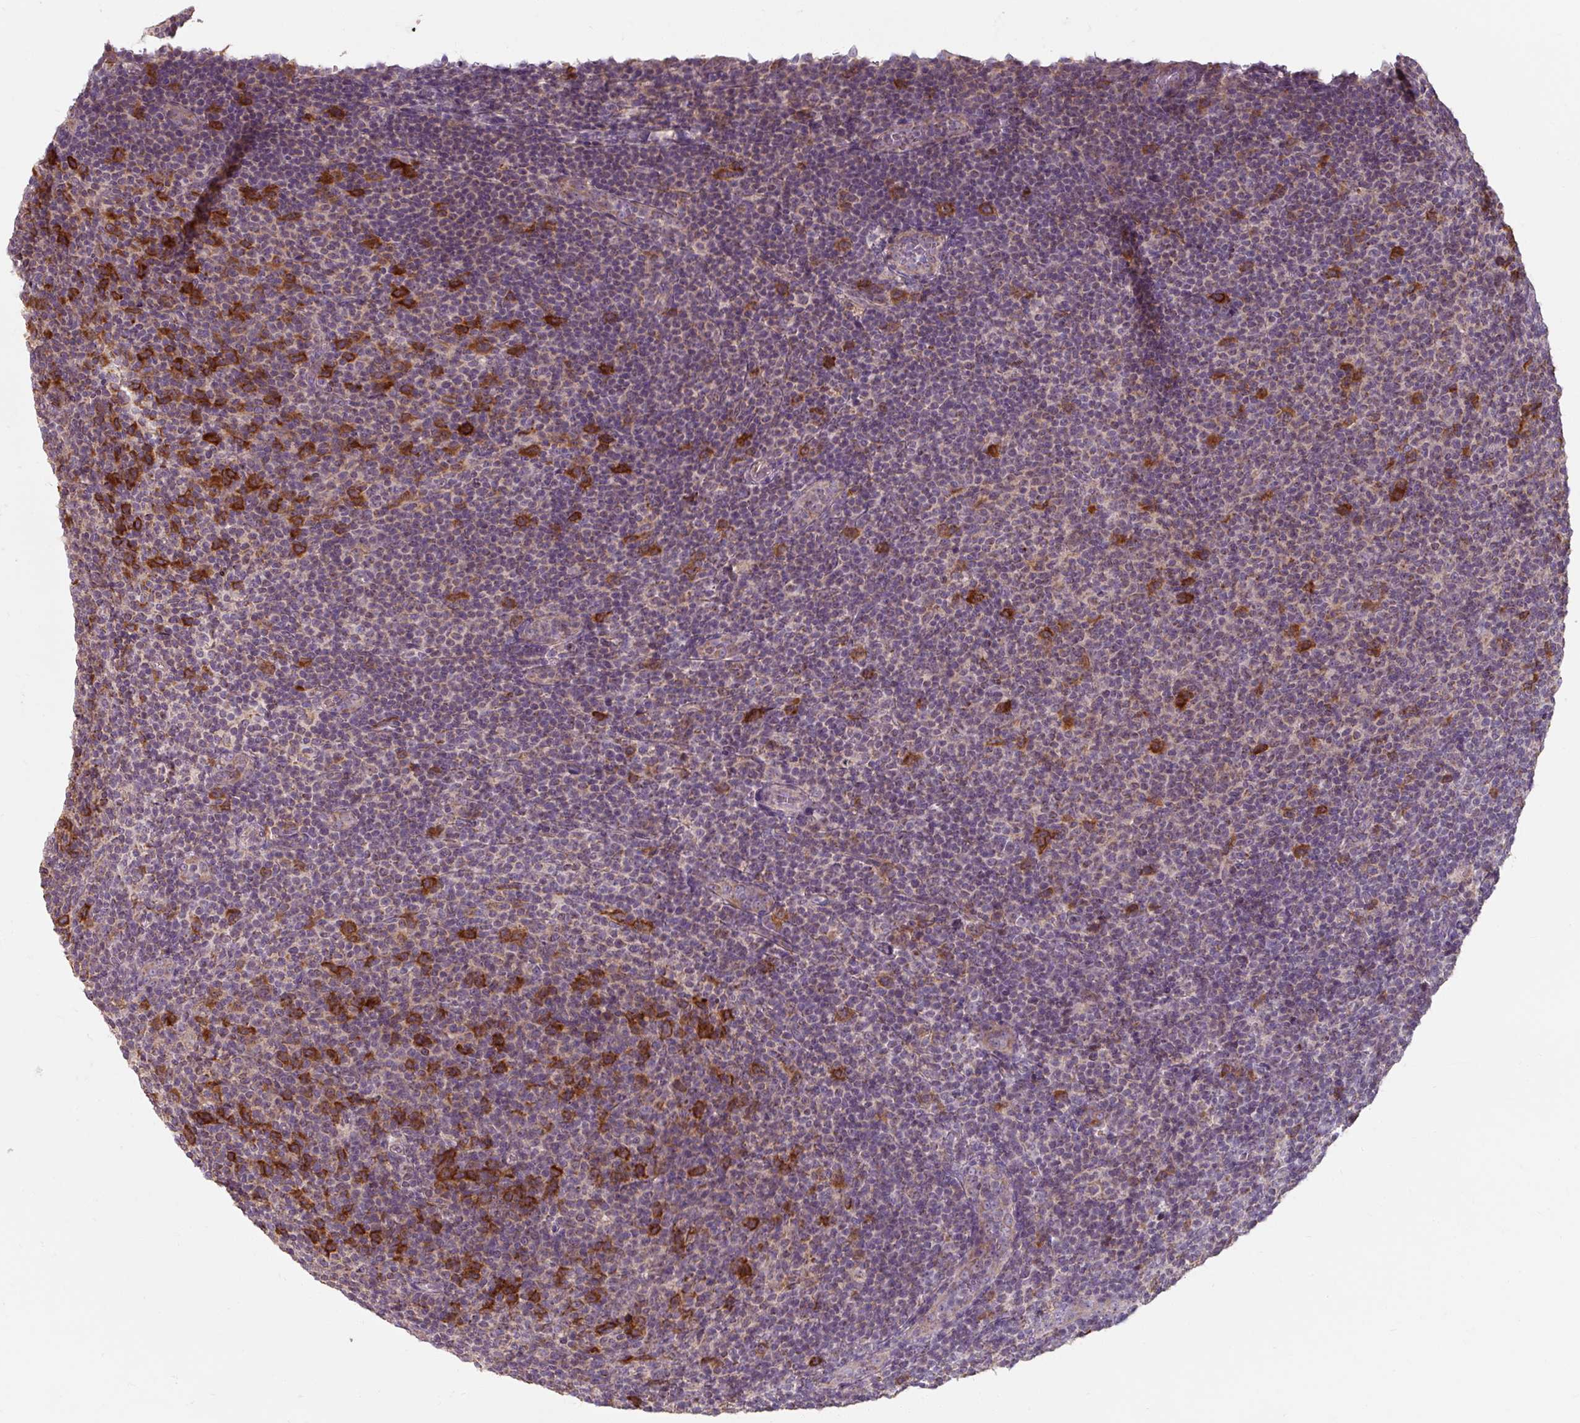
{"staining": {"intensity": "negative", "quantity": "none", "location": "none"}, "tissue": "lymphoma", "cell_type": "Tumor cells", "image_type": "cancer", "snomed": [{"axis": "morphology", "description": "Malignant lymphoma, non-Hodgkin's type, Low grade"}, {"axis": "topography", "description": "Lymph node"}], "caption": "Tumor cells show no significant positivity in lymphoma.", "gene": "TSEN54", "patient": {"sex": "male", "age": 66}}